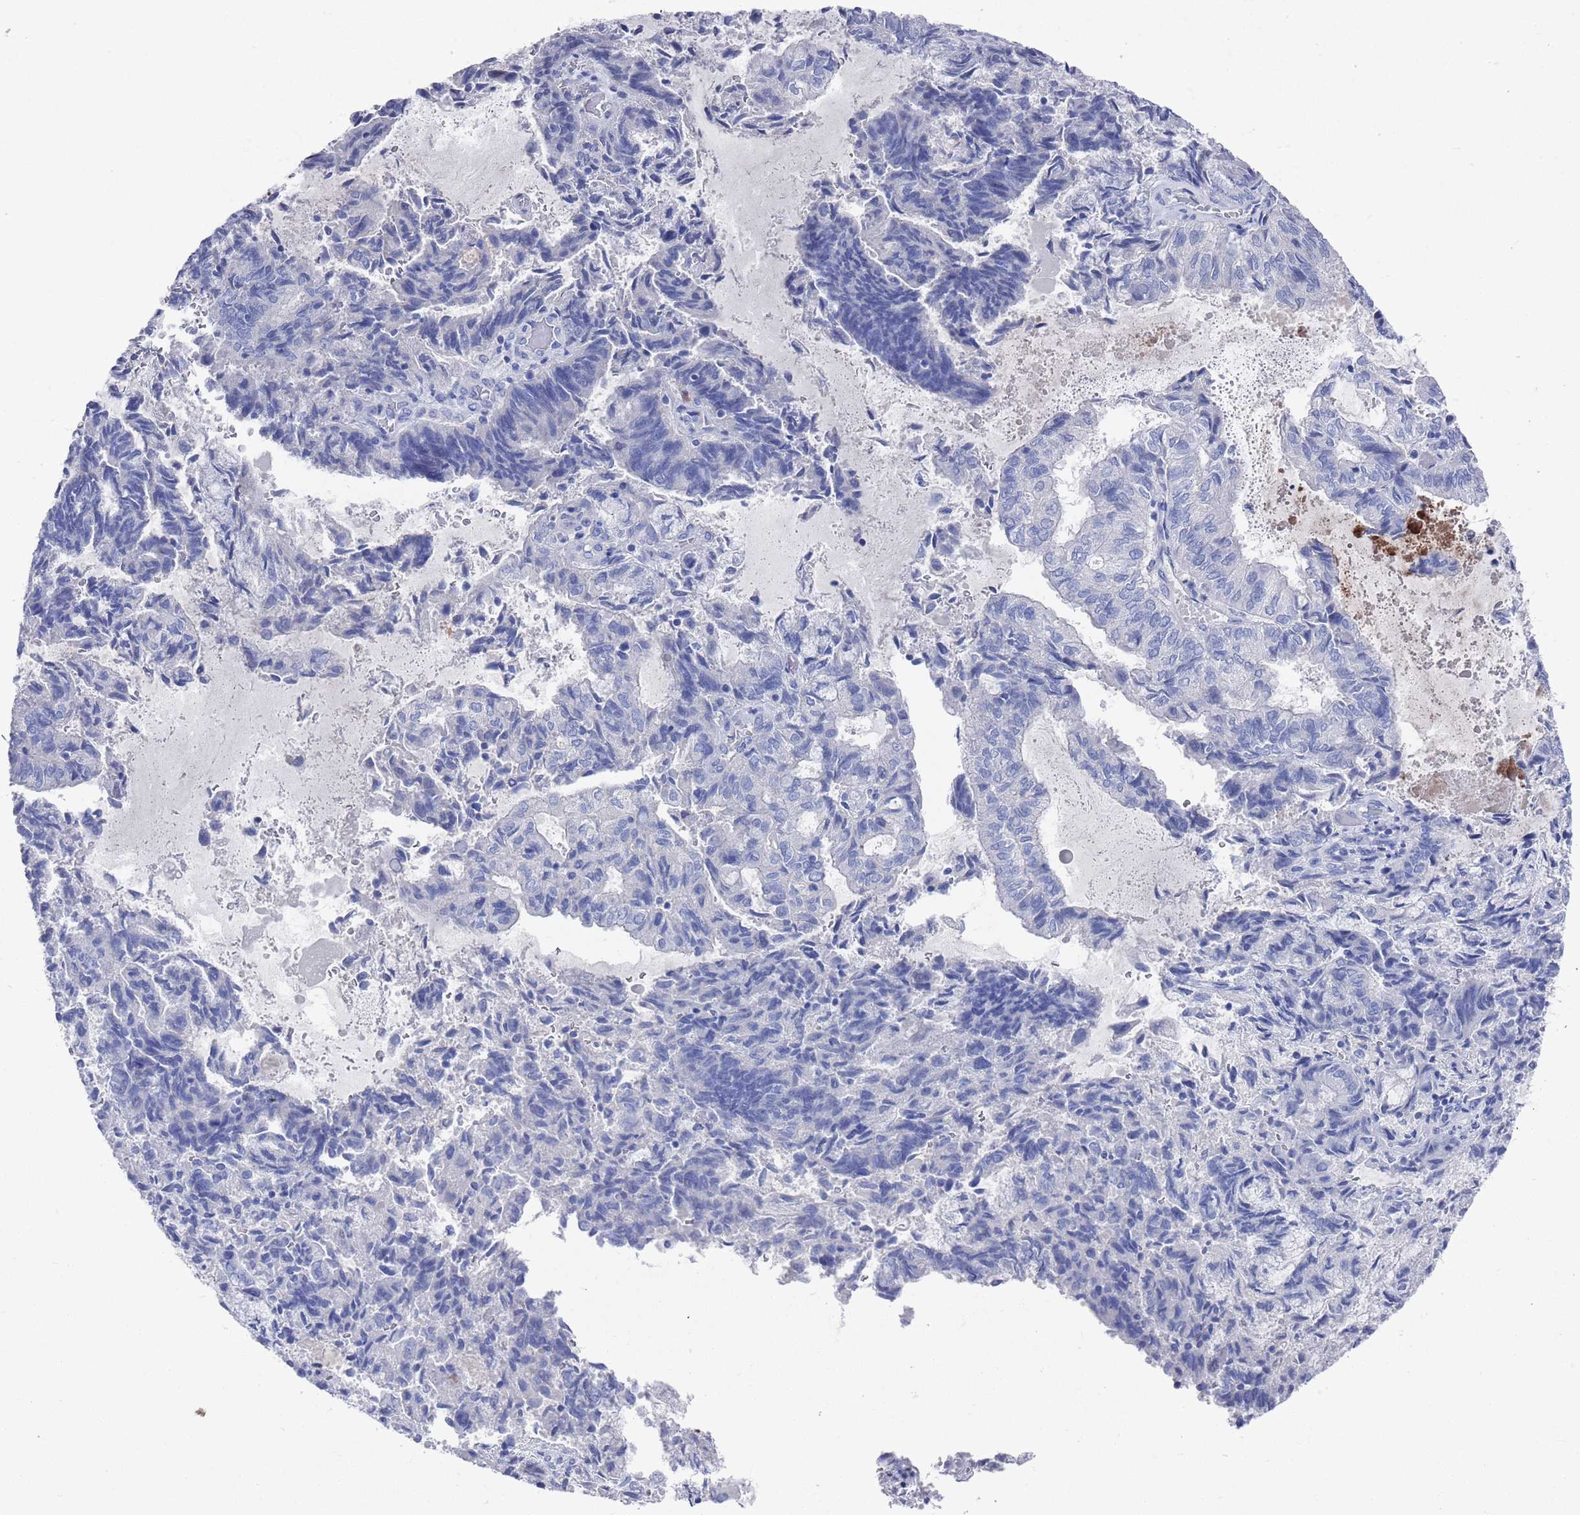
{"staining": {"intensity": "negative", "quantity": "none", "location": "none"}, "tissue": "endometrial cancer", "cell_type": "Tumor cells", "image_type": "cancer", "snomed": [{"axis": "morphology", "description": "Adenocarcinoma, NOS"}, {"axis": "topography", "description": "Endometrium"}], "caption": "A high-resolution photomicrograph shows IHC staining of endometrial cancer, which shows no significant staining in tumor cells. The staining is performed using DAB (3,3'-diaminobenzidine) brown chromogen with nuclei counter-stained in using hematoxylin.", "gene": "MTMR2", "patient": {"sex": "female", "age": 80}}